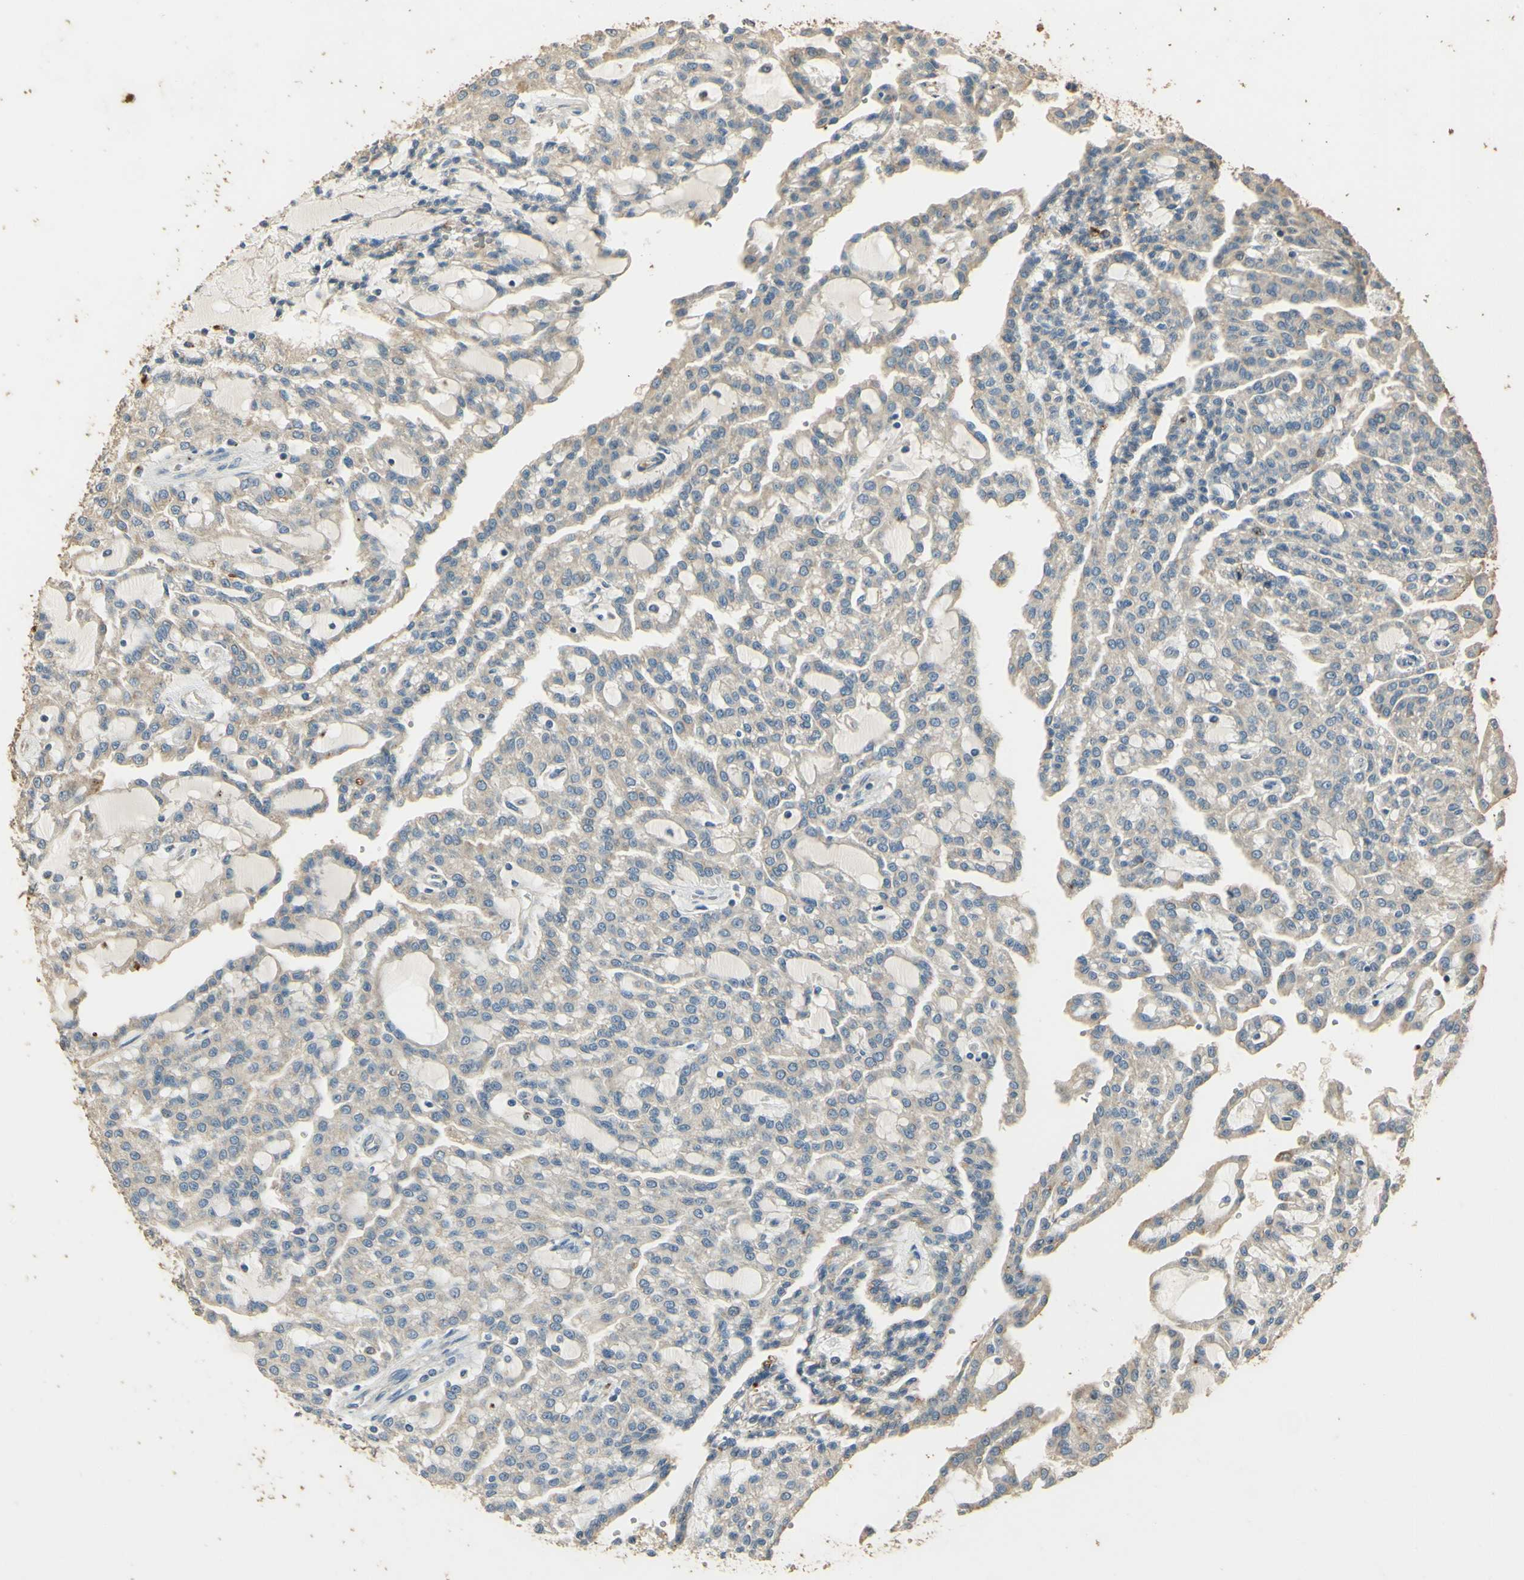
{"staining": {"intensity": "negative", "quantity": "none", "location": "none"}, "tissue": "renal cancer", "cell_type": "Tumor cells", "image_type": "cancer", "snomed": [{"axis": "morphology", "description": "Adenocarcinoma, NOS"}, {"axis": "topography", "description": "Kidney"}], "caption": "An immunohistochemistry histopathology image of renal cancer is shown. There is no staining in tumor cells of renal cancer.", "gene": "ARHGEF17", "patient": {"sex": "male", "age": 63}}